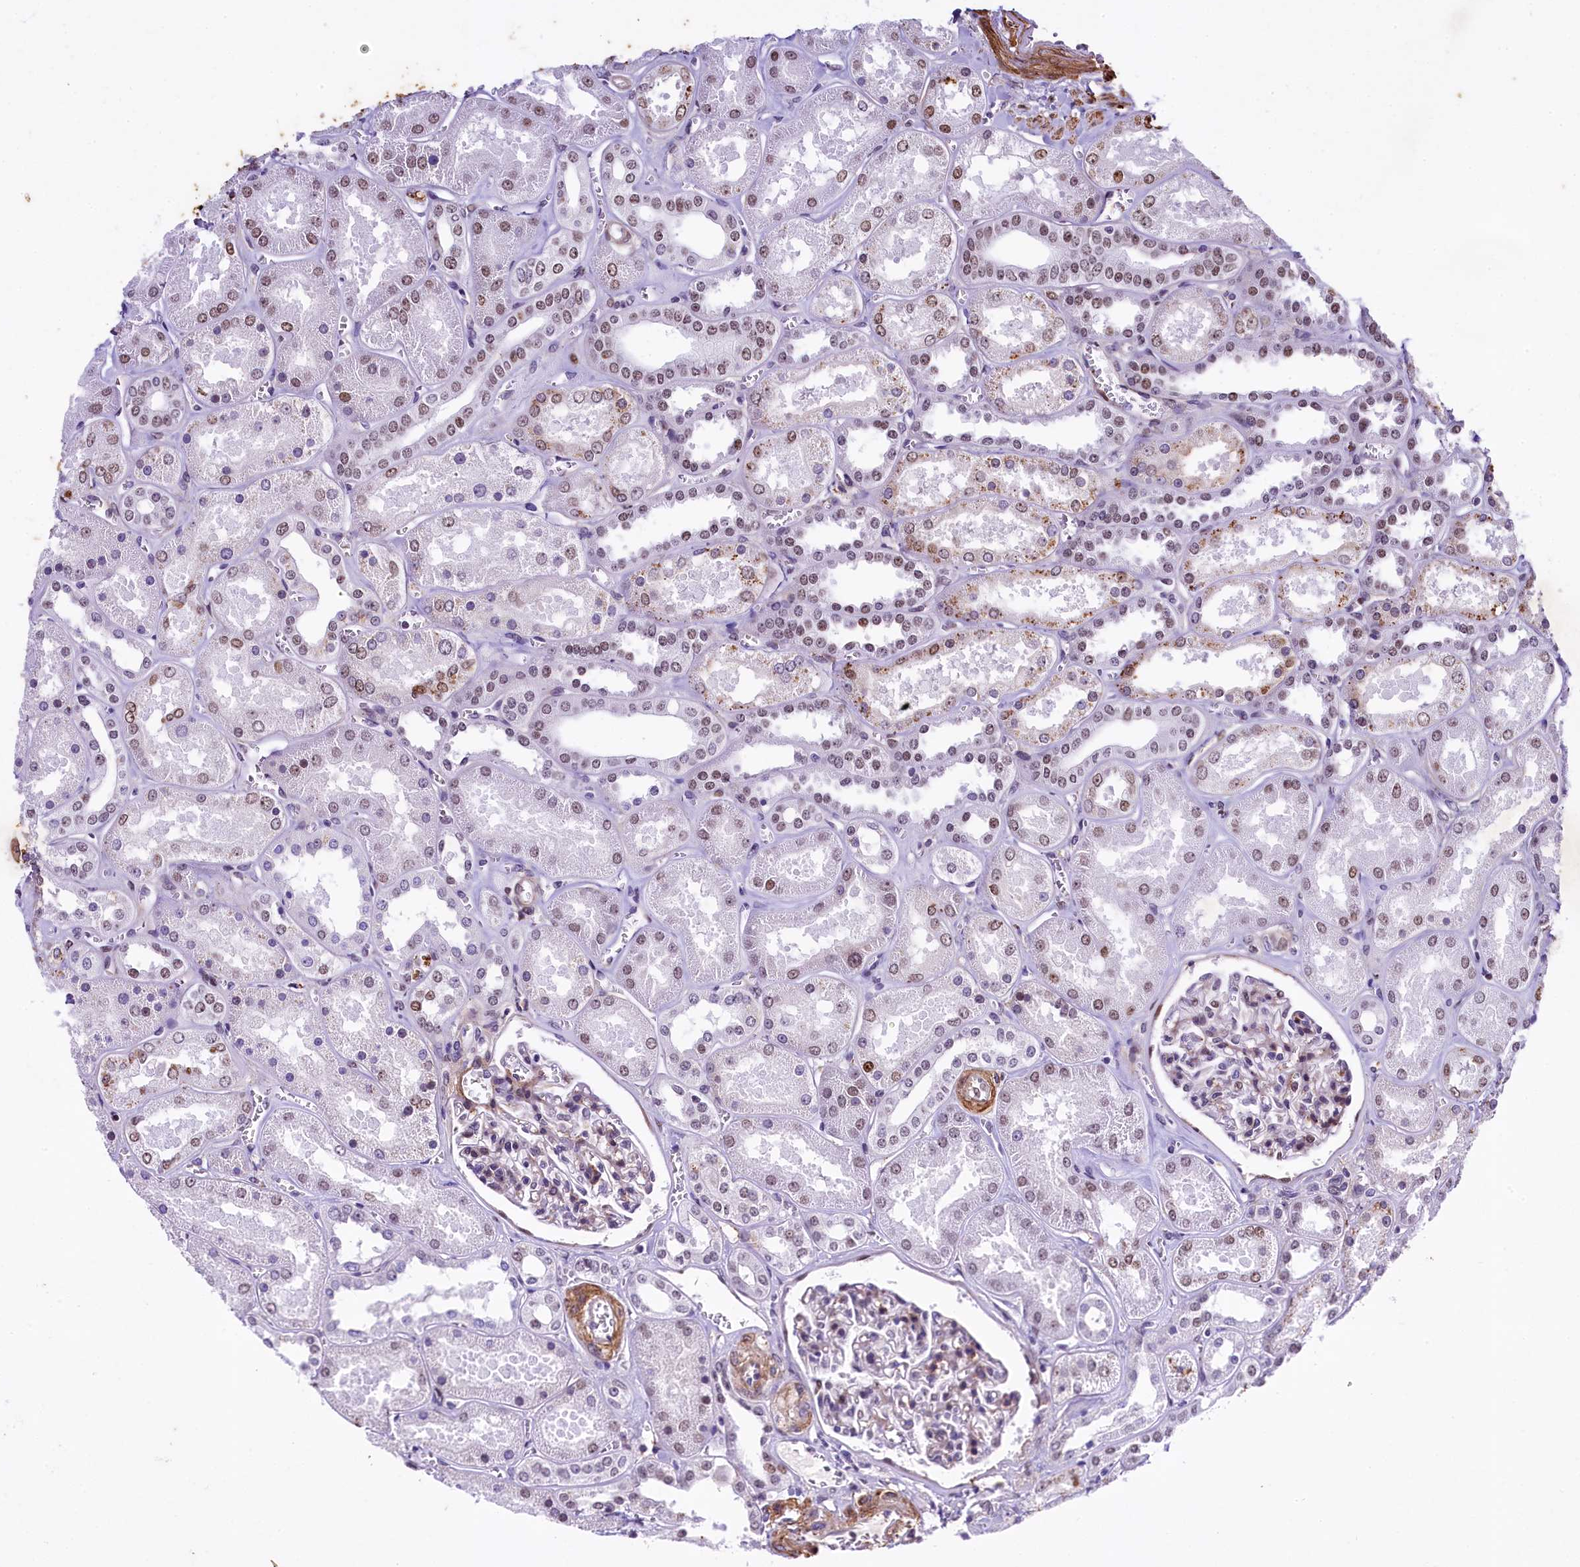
{"staining": {"intensity": "moderate", "quantity": "<25%", "location": "nuclear"}, "tissue": "kidney", "cell_type": "Cells in glomeruli", "image_type": "normal", "snomed": [{"axis": "morphology", "description": "Normal tissue, NOS"}, {"axis": "morphology", "description": "Adenocarcinoma, NOS"}, {"axis": "topography", "description": "Kidney"}], "caption": "A low amount of moderate nuclear staining is identified in about <25% of cells in glomeruli in normal kidney.", "gene": "SAMD10", "patient": {"sex": "female", "age": 68}}